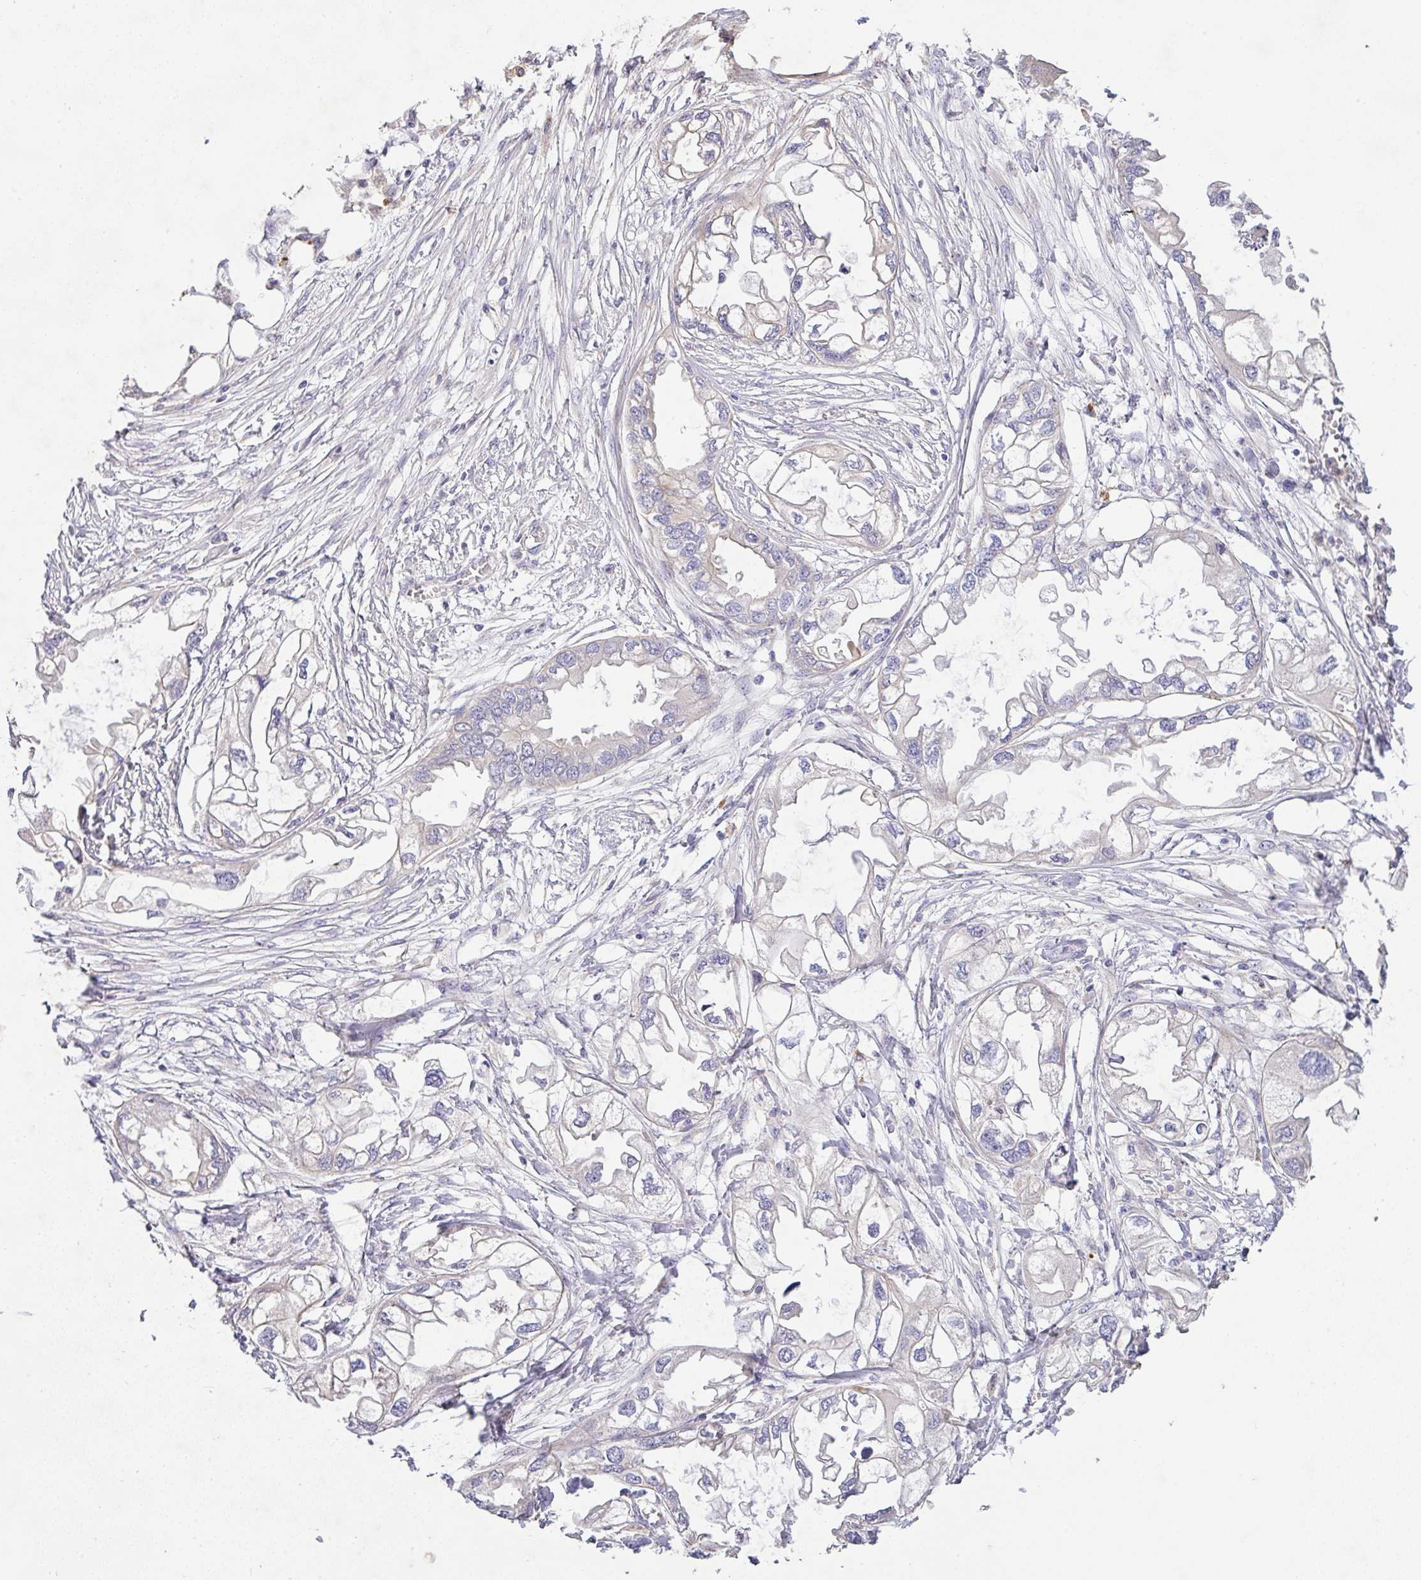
{"staining": {"intensity": "negative", "quantity": "none", "location": "none"}, "tissue": "endometrial cancer", "cell_type": "Tumor cells", "image_type": "cancer", "snomed": [{"axis": "morphology", "description": "Adenocarcinoma, NOS"}, {"axis": "morphology", "description": "Adenocarcinoma, metastatic, NOS"}, {"axis": "topography", "description": "Adipose tissue"}, {"axis": "topography", "description": "Endometrium"}], "caption": "Endometrial cancer stained for a protein using IHC shows no staining tumor cells.", "gene": "EPN3", "patient": {"sex": "female", "age": 67}}